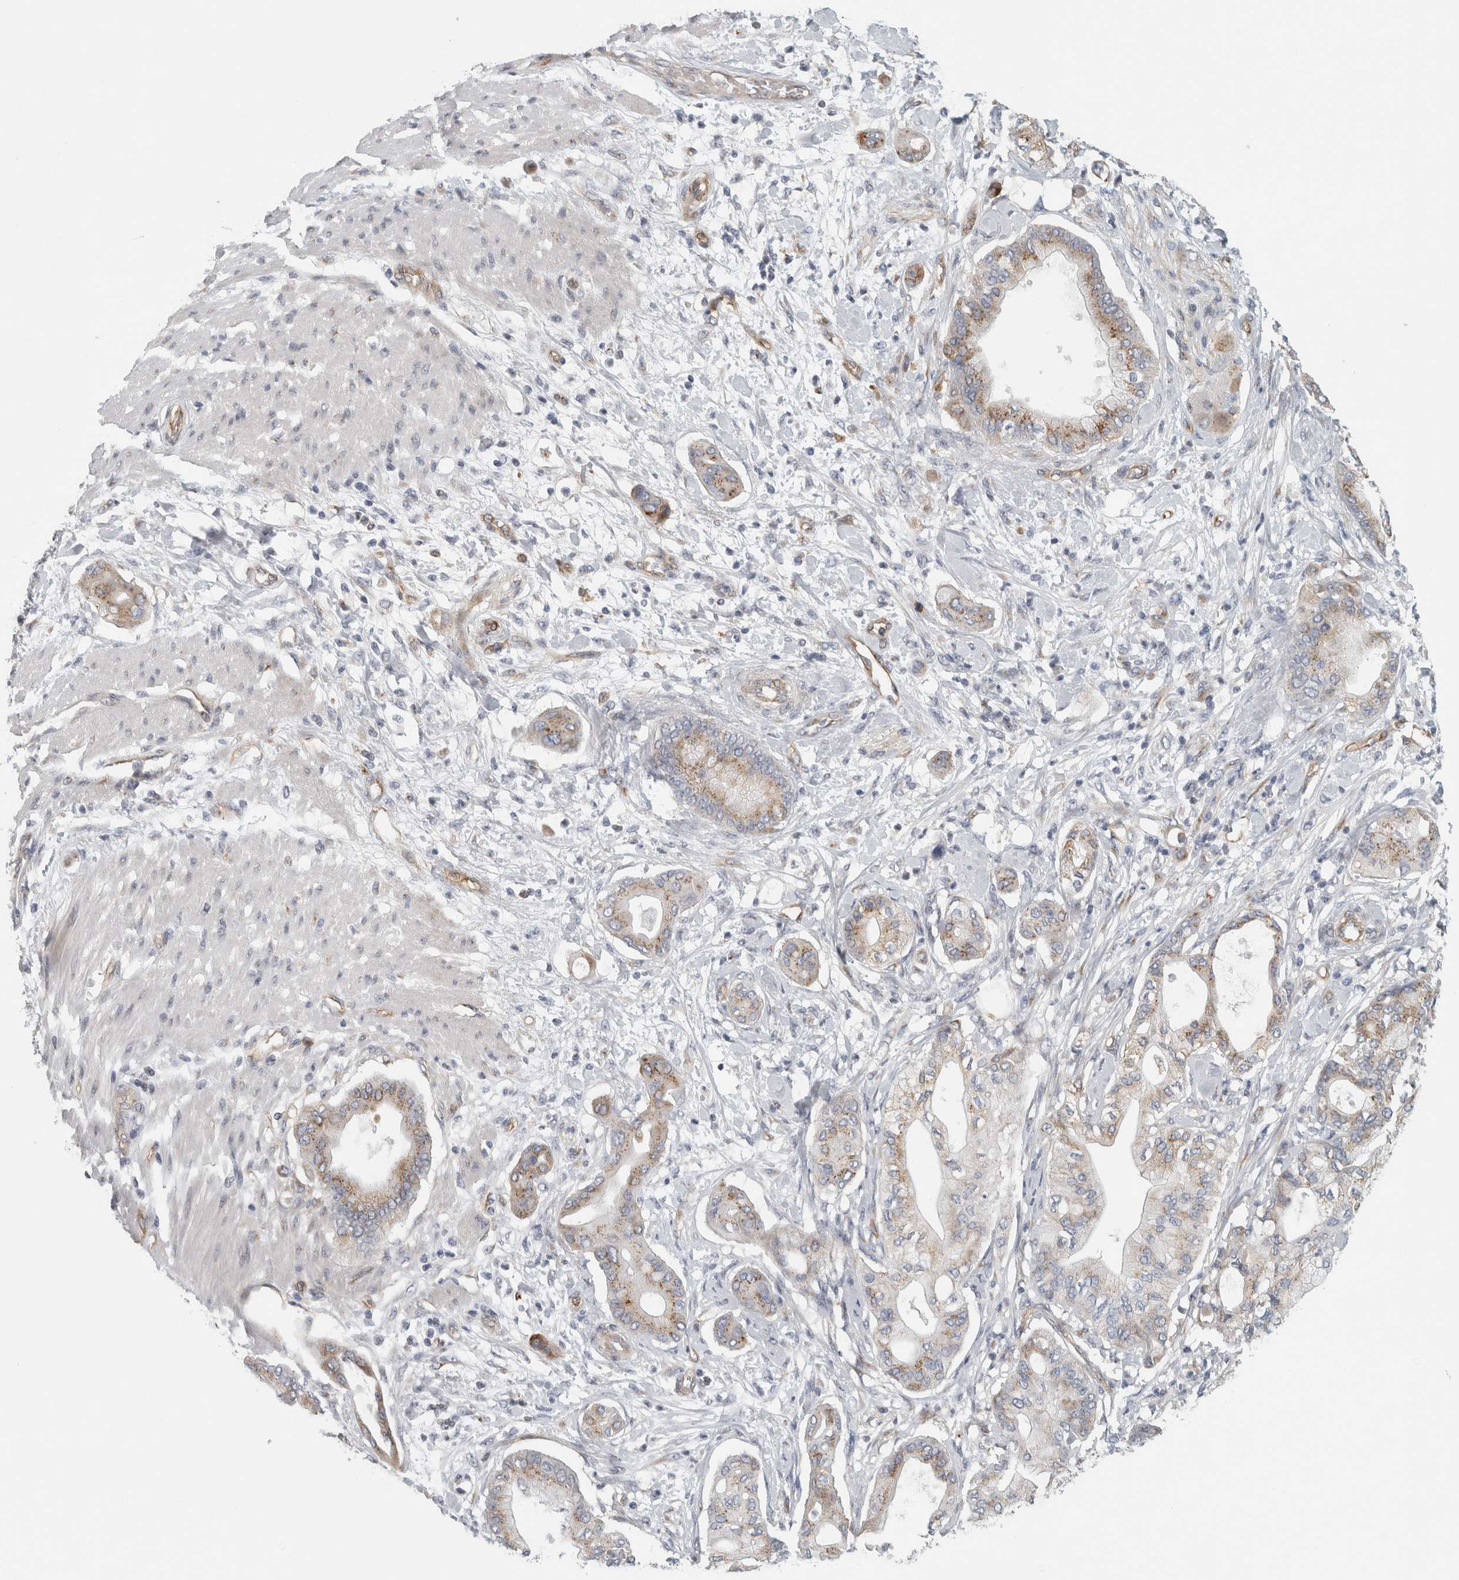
{"staining": {"intensity": "weak", "quantity": ">75%", "location": "cytoplasmic/membranous"}, "tissue": "pancreatic cancer", "cell_type": "Tumor cells", "image_type": "cancer", "snomed": [{"axis": "morphology", "description": "Adenocarcinoma, NOS"}, {"axis": "morphology", "description": "Adenocarcinoma, metastatic, NOS"}, {"axis": "topography", "description": "Lymph node"}, {"axis": "topography", "description": "Pancreas"}, {"axis": "topography", "description": "Duodenum"}], "caption": "Immunohistochemical staining of human adenocarcinoma (pancreatic) exhibits low levels of weak cytoplasmic/membranous protein expression in approximately >75% of tumor cells.", "gene": "PEX6", "patient": {"sex": "female", "age": 64}}